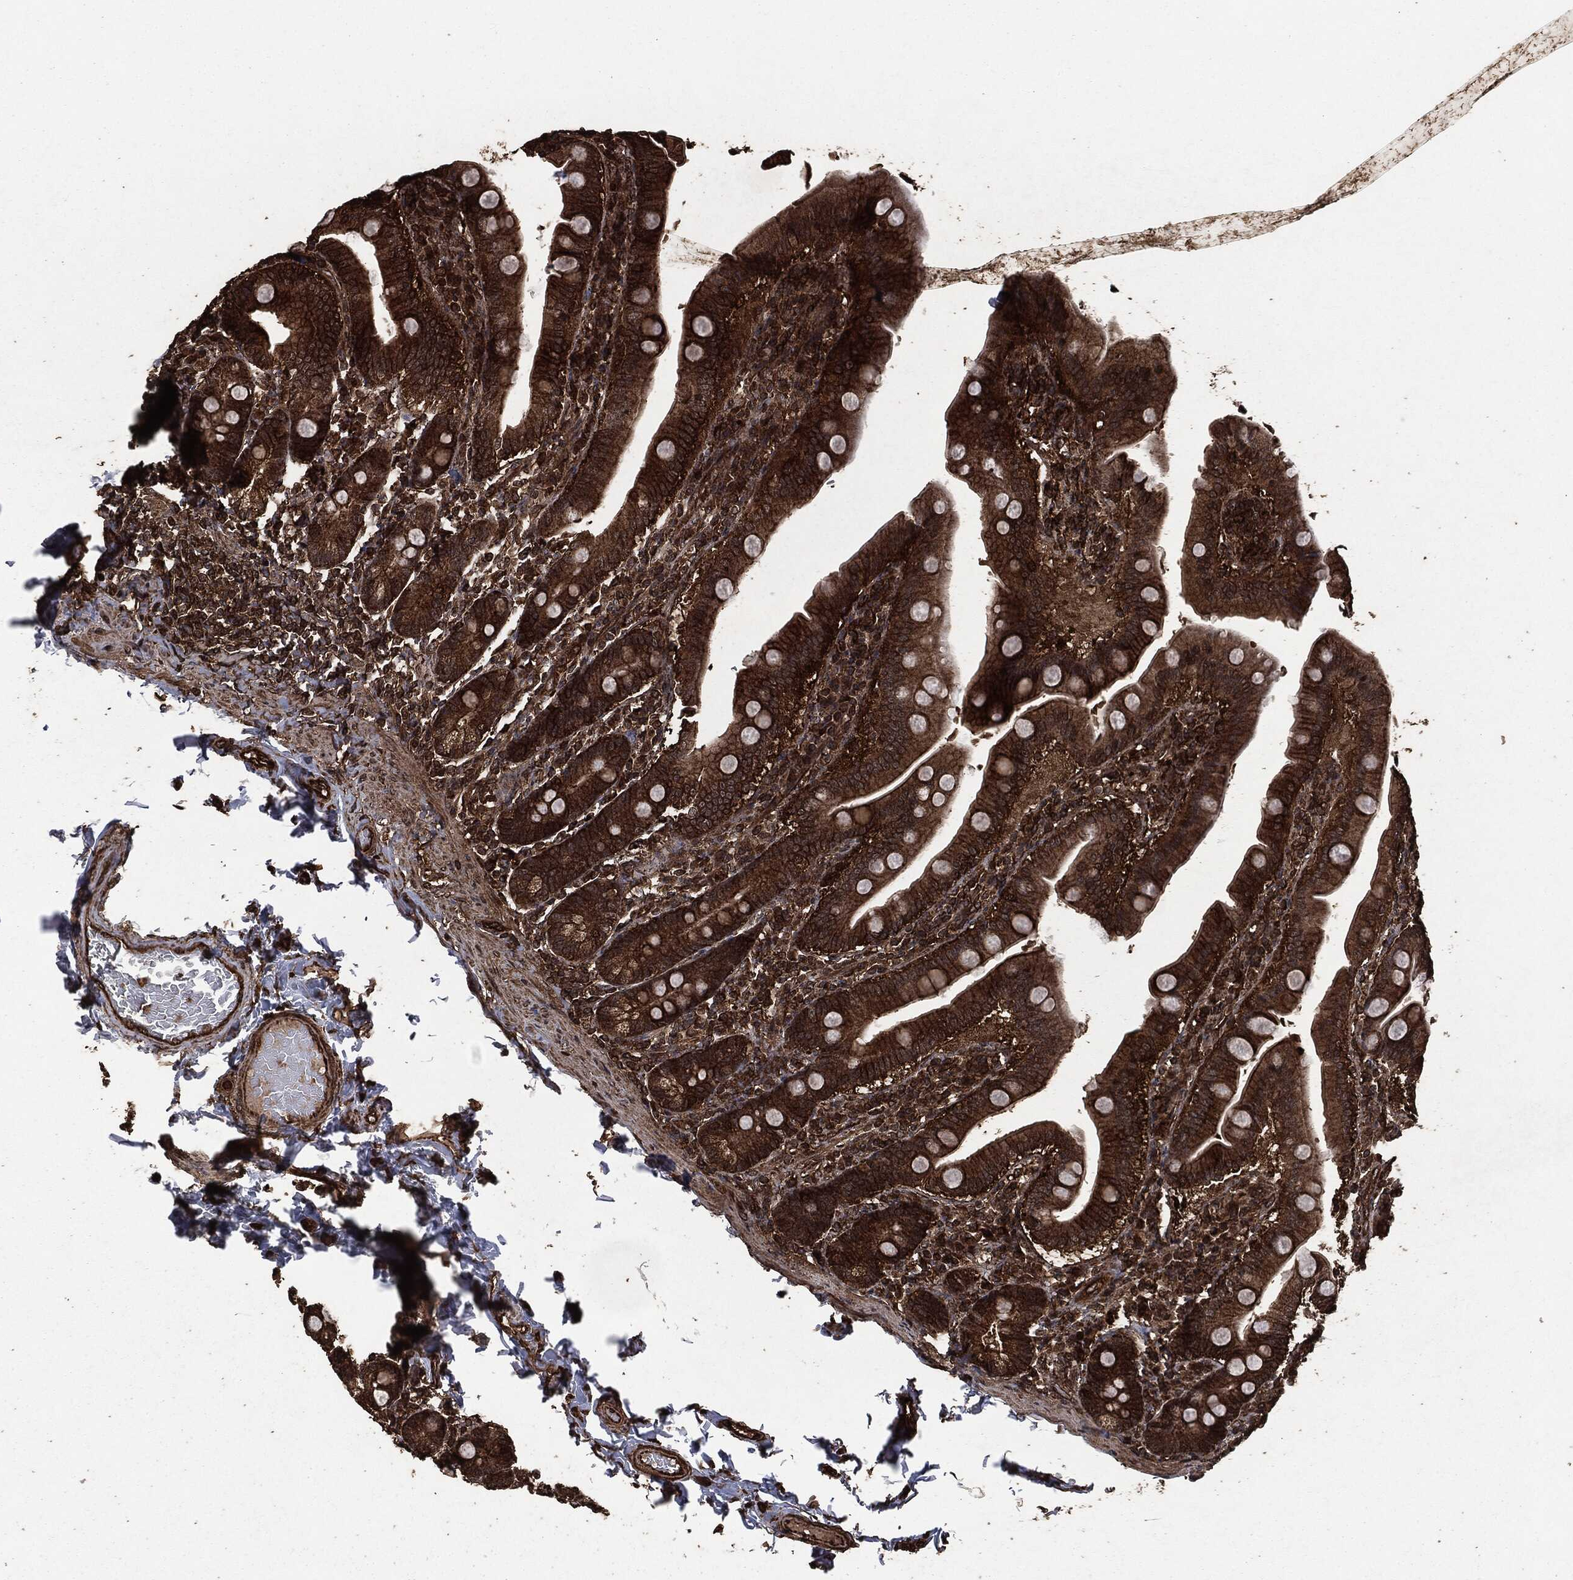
{"staining": {"intensity": "strong", "quantity": ">75%", "location": "cytoplasmic/membranous"}, "tissue": "small intestine", "cell_type": "Glandular cells", "image_type": "normal", "snomed": [{"axis": "morphology", "description": "Normal tissue, NOS"}, {"axis": "topography", "description": "Small intestine"}], "caption": "A brown stain shows strong cytoplasmic/membranous staining of a protein in glandular cells of normal human small intestine. (IHC, brightfield microscopy, high magnification).", "gene": "HRAS", "patient": {"sex": "male", "age": 66}}